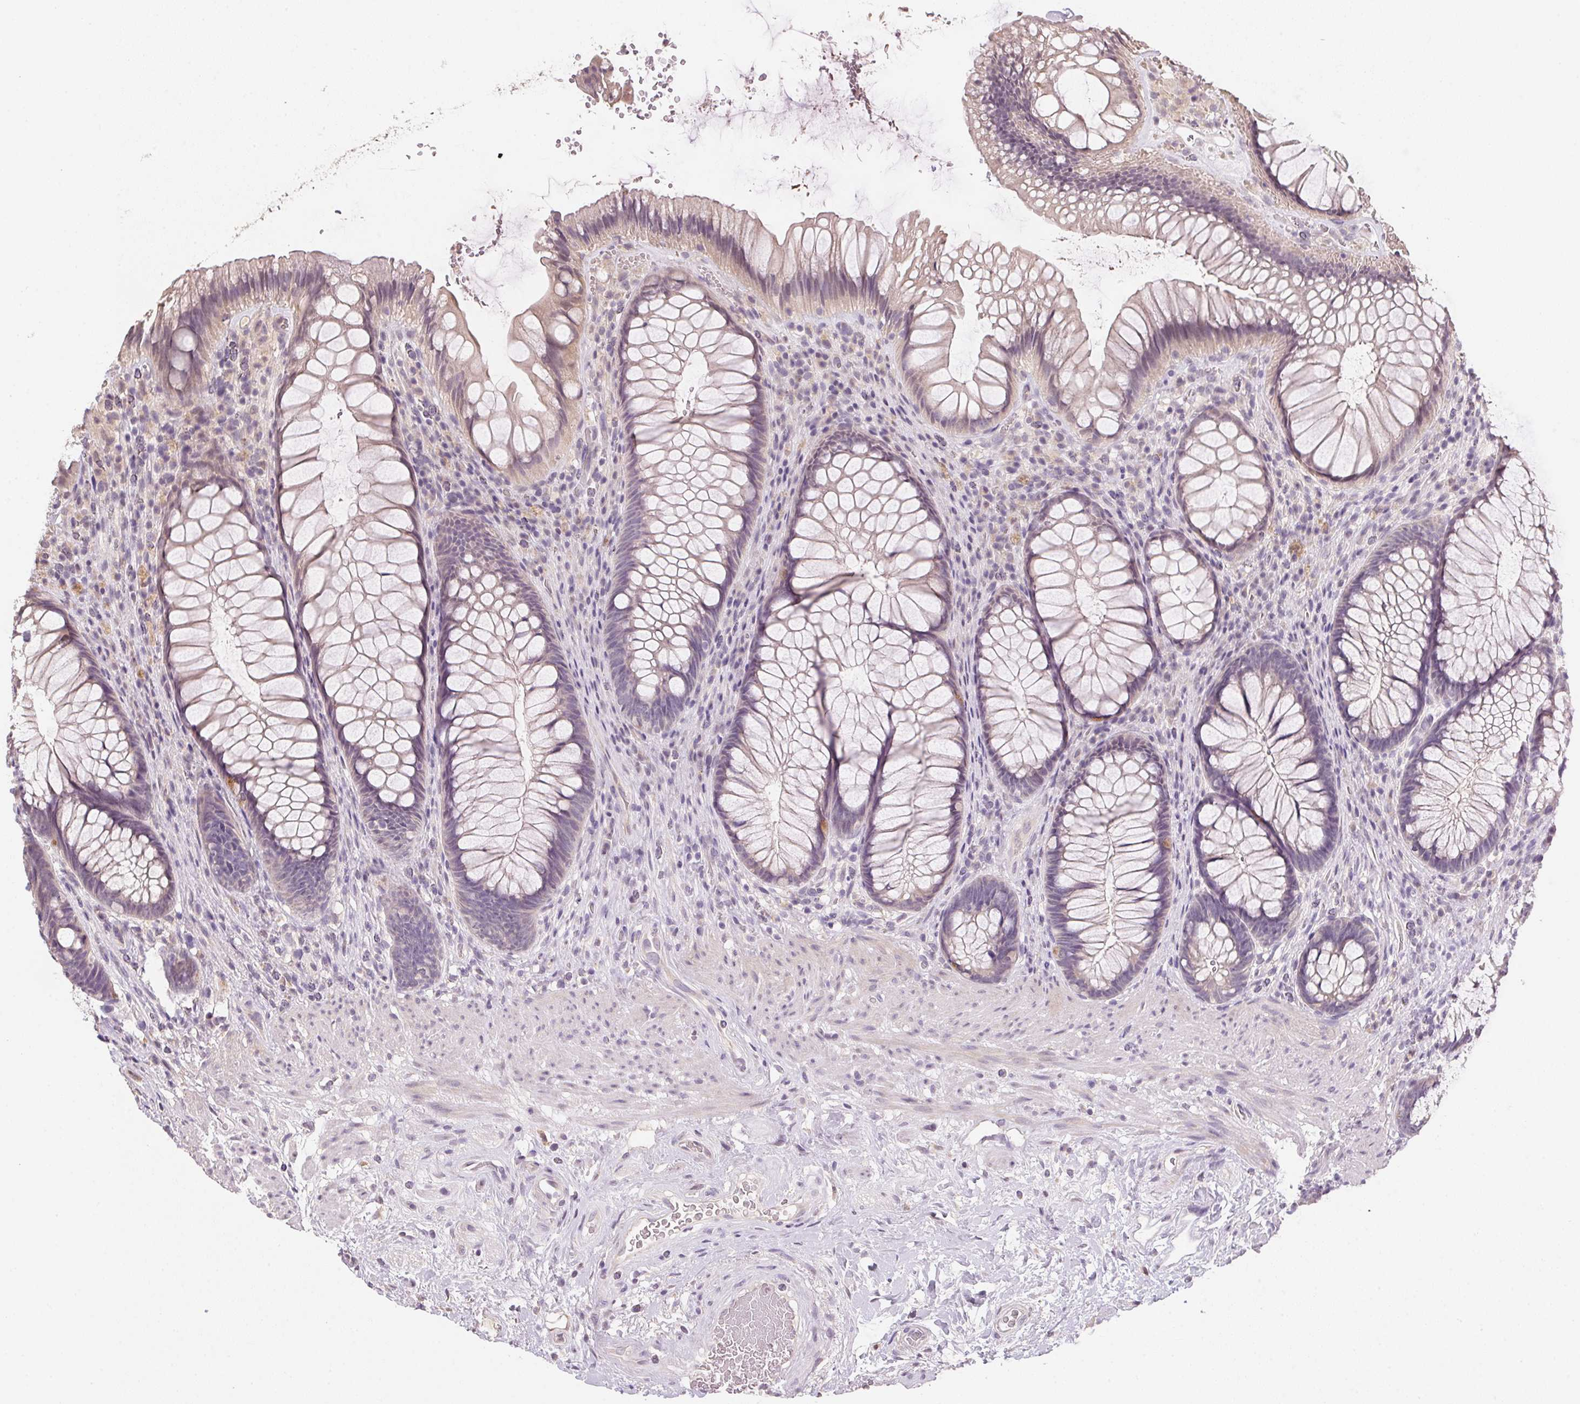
{"staining": {"intensity": "weak", "quantity": "25%-75%", "location": "cytoplasmic/membranous"}, "tissue": "rectum", "cell_type": "Glandular cells", "image_type": "normal", "snomed": [{"axis": "morphology", "description": "Normal tissue, NOS"}, {"axis": "topography", "description": "Smooth muscle"}, {"axis": "topography", "description": "Rectum"}], "caption": "Protein expression analysis of benign human rectum reveals weak cytoplasmic/membranous staining in approximately 25%-75% of glandular cells. Nuclei are stained in blue.", "gene": "ALDH8A1", "patient": {"sex": "male", "age": 53}}